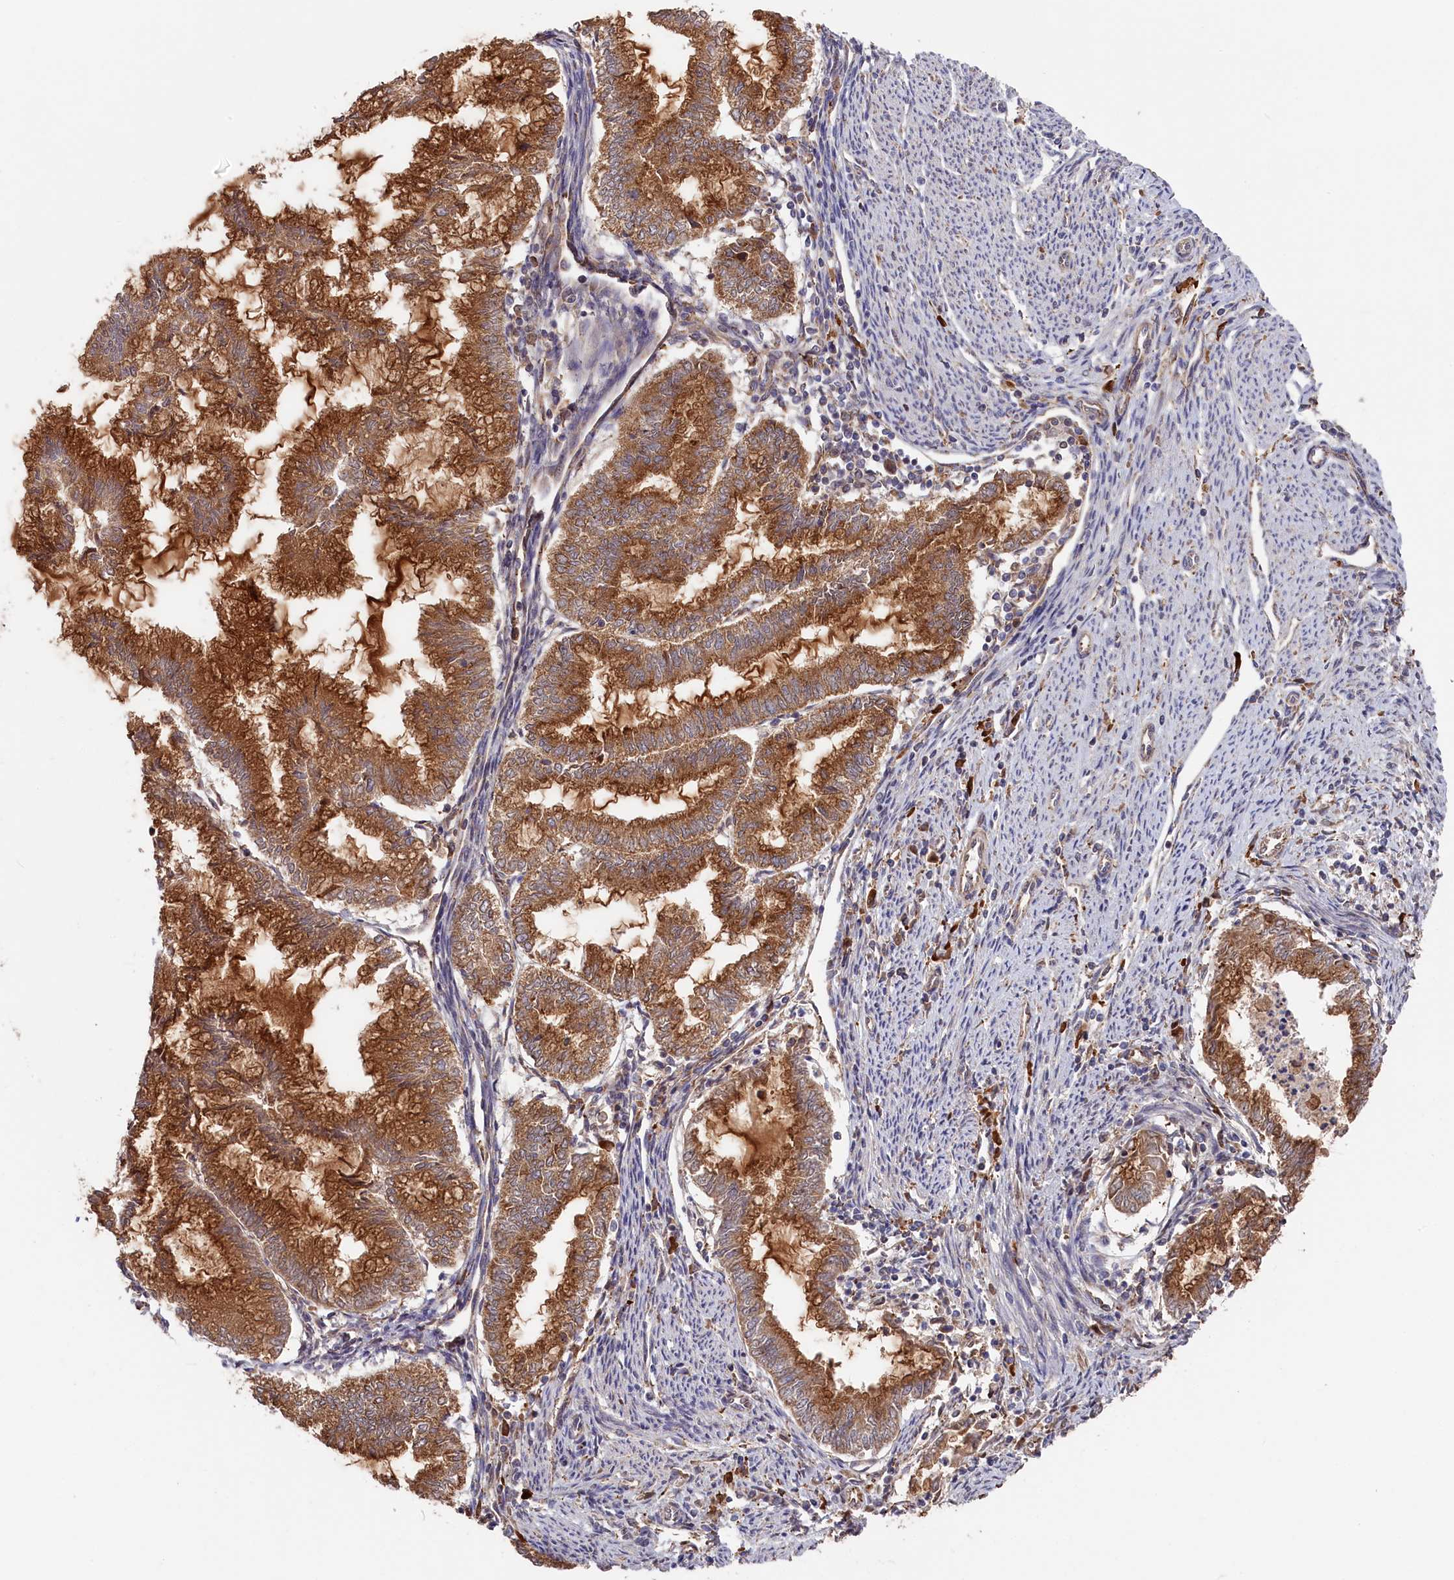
{"staining": {"intensity": "moderate", "quantity": ">75%", "location": "cytoplasmic/membranous"}, "tissue": "endometrial cancer", "cell_type": "Tumor cells", "image_type": "cancer", "snomed": [{"axis": "morphology", "description": "Adenocarcinoma, NOS"}, {"axis": "topography", "description": "Endometrium"}], "caption": "Immunohistochemistry (IHC) micrograph of neoplastic tissue: endometrial cancer stained using immunohistochemistry (IHC) demonstrates medium levels of moderate protein expression localized specifically in the cytoplasmic/membranous of tumor cells, appearing as a cytoplasmic/membranous brown color.", "gene": "CEP44", "patient": {"sex": "female", "age": 79}}